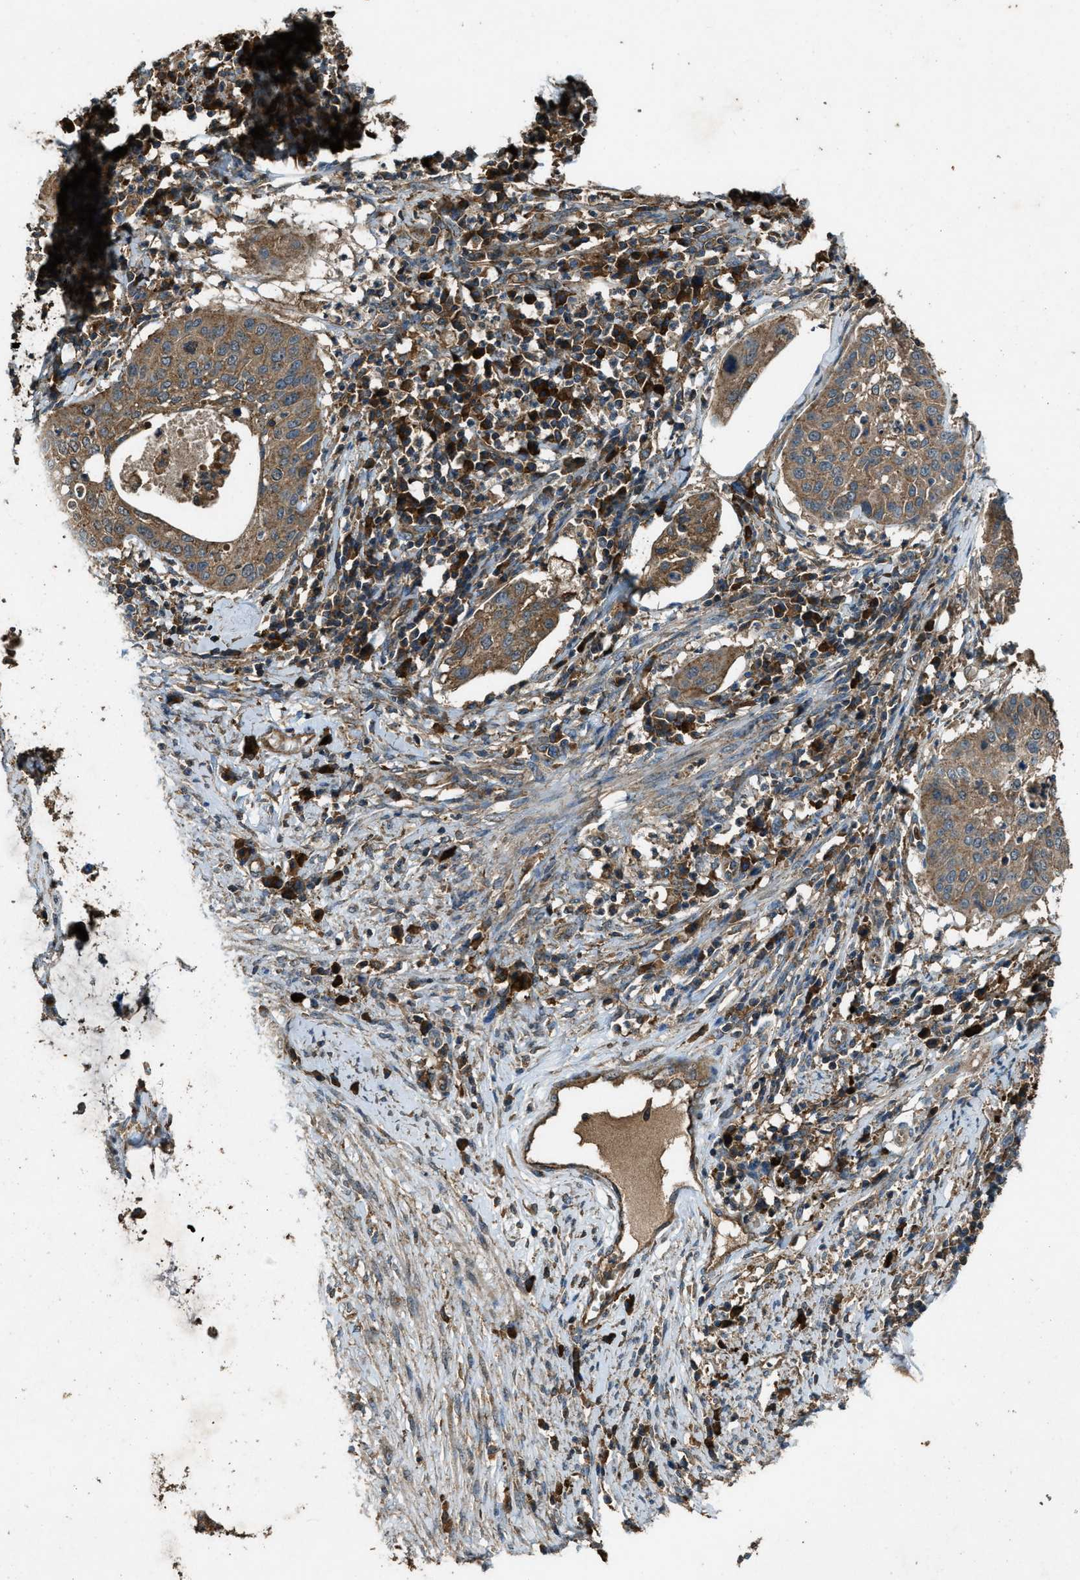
{"staining": {"intensity": "moderate", "quantity": ">75%", "location": "cytoplasmic/membranous"}, "tissue": "cervical cancer", "cell_type": "Tumor cells", "image_type": "cancer", "snomed": [{"axis": "morphology", "description": "Normal tissue, NOS"}, {"axis": "morphology", "description": "Squamous cell carcinoma, NOS"}, {"axis": "topography", "description": "Cervix"}], "caption": "IHC image of neoplastic tissue: human cervical cancer (squamous cell carcinoma) stained using immunohistochemistry exhibits medium levels of moderate protein expression localized specifically in the cytoplasmic/membranous of tumor cells, appearing as a cytoplasmic/membranous brown color.", "gene": "MAP3K8", "patient": {"sex": "female", "age": 39}}